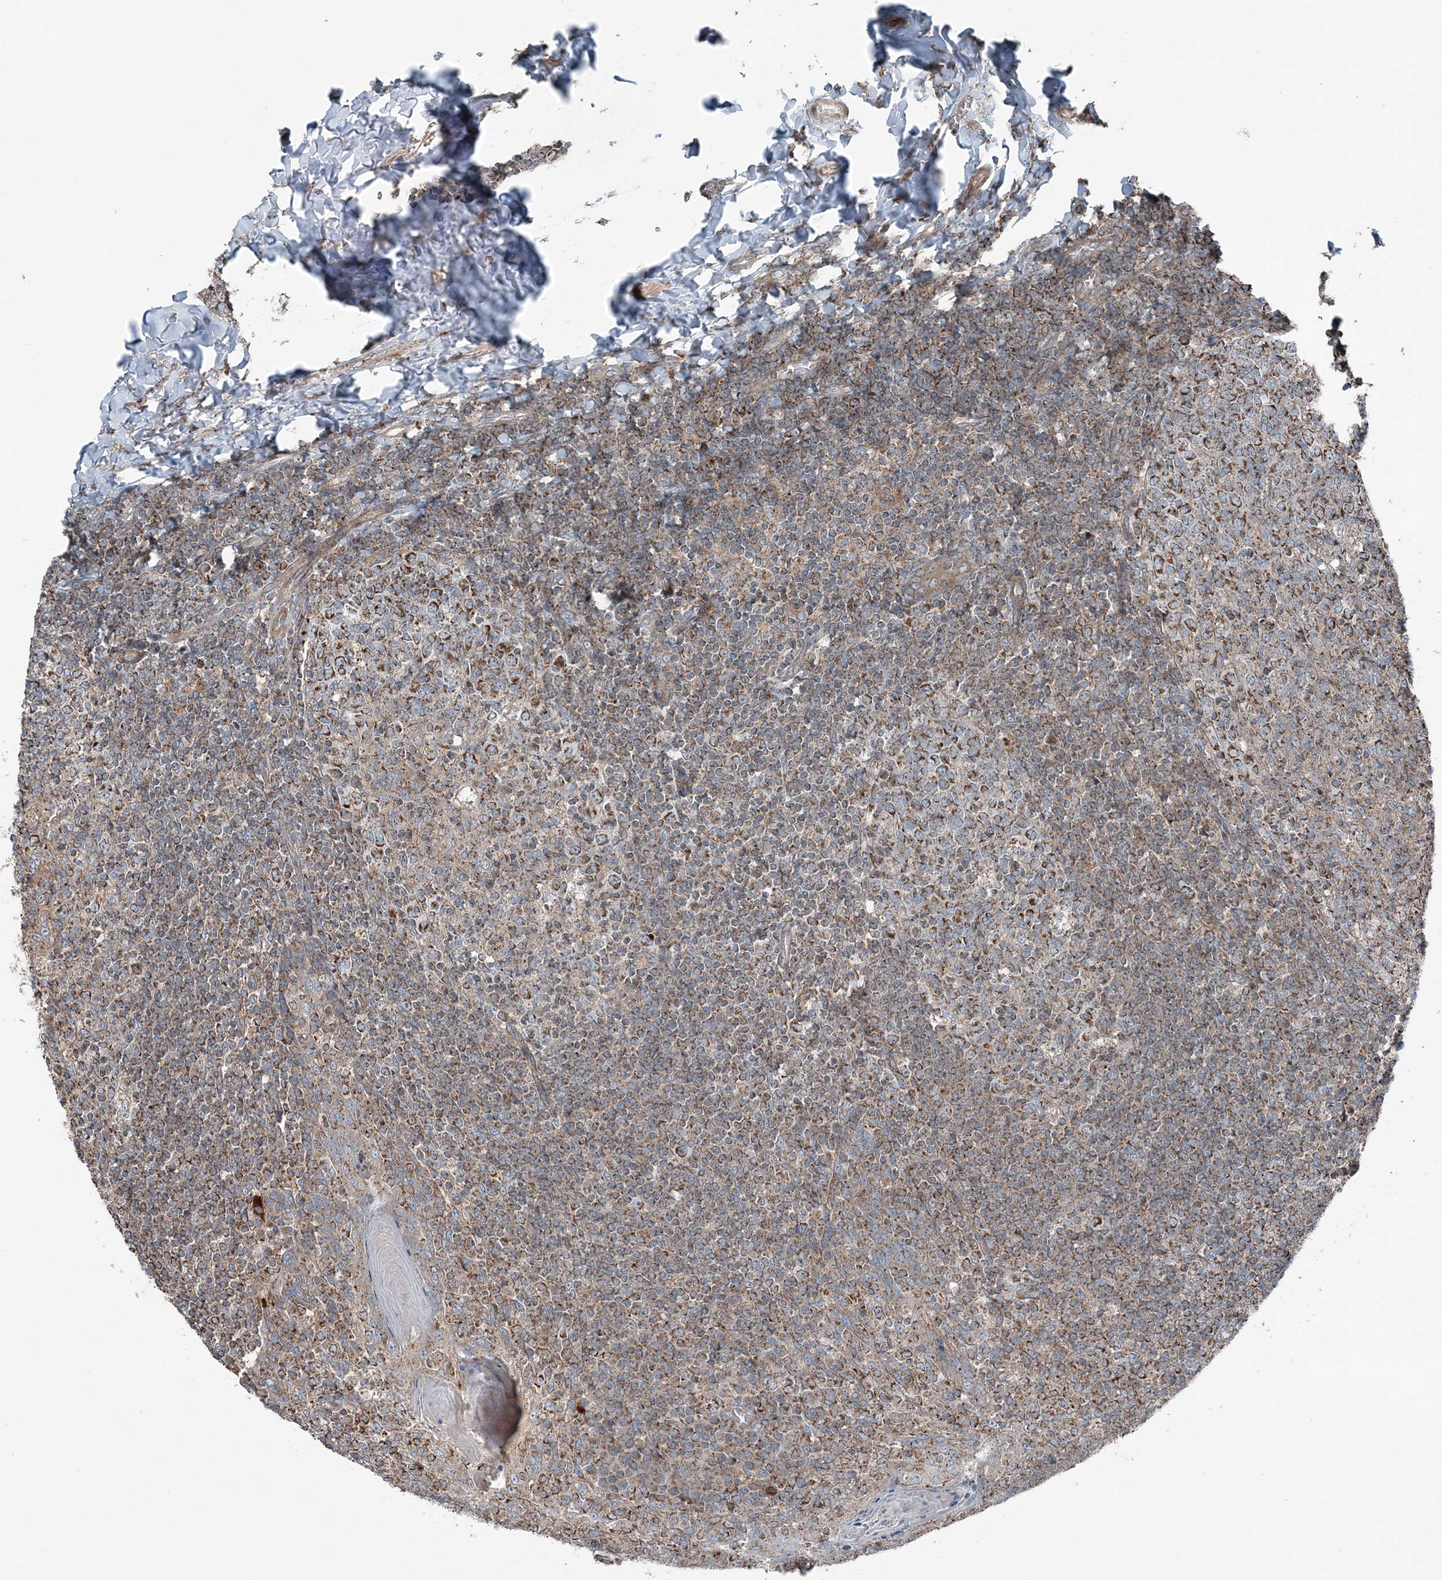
{"staining": {"intensity": "moderate", "quantity": ">75%", "location": "cytoplasmic/membranous"}, "tissue": "tonsil", "cell_type": "Germinal center cells", "image_type": "normal", "snomed": [{"axis": "morphology", "description": "Normal tissue, NOS"}, {"axis": "topography", "description": "Tonsil"}], "caption": "Immunohistochemistry (IHC) histopathology image of normal human tonsil stained for a protein (brown), which demonstrates medium levels of moderate cytoplasmic/membranous staining in about >75% of germinal center cells.", "gene": "KY", "patient": {"sex": "female", "age": 19}}